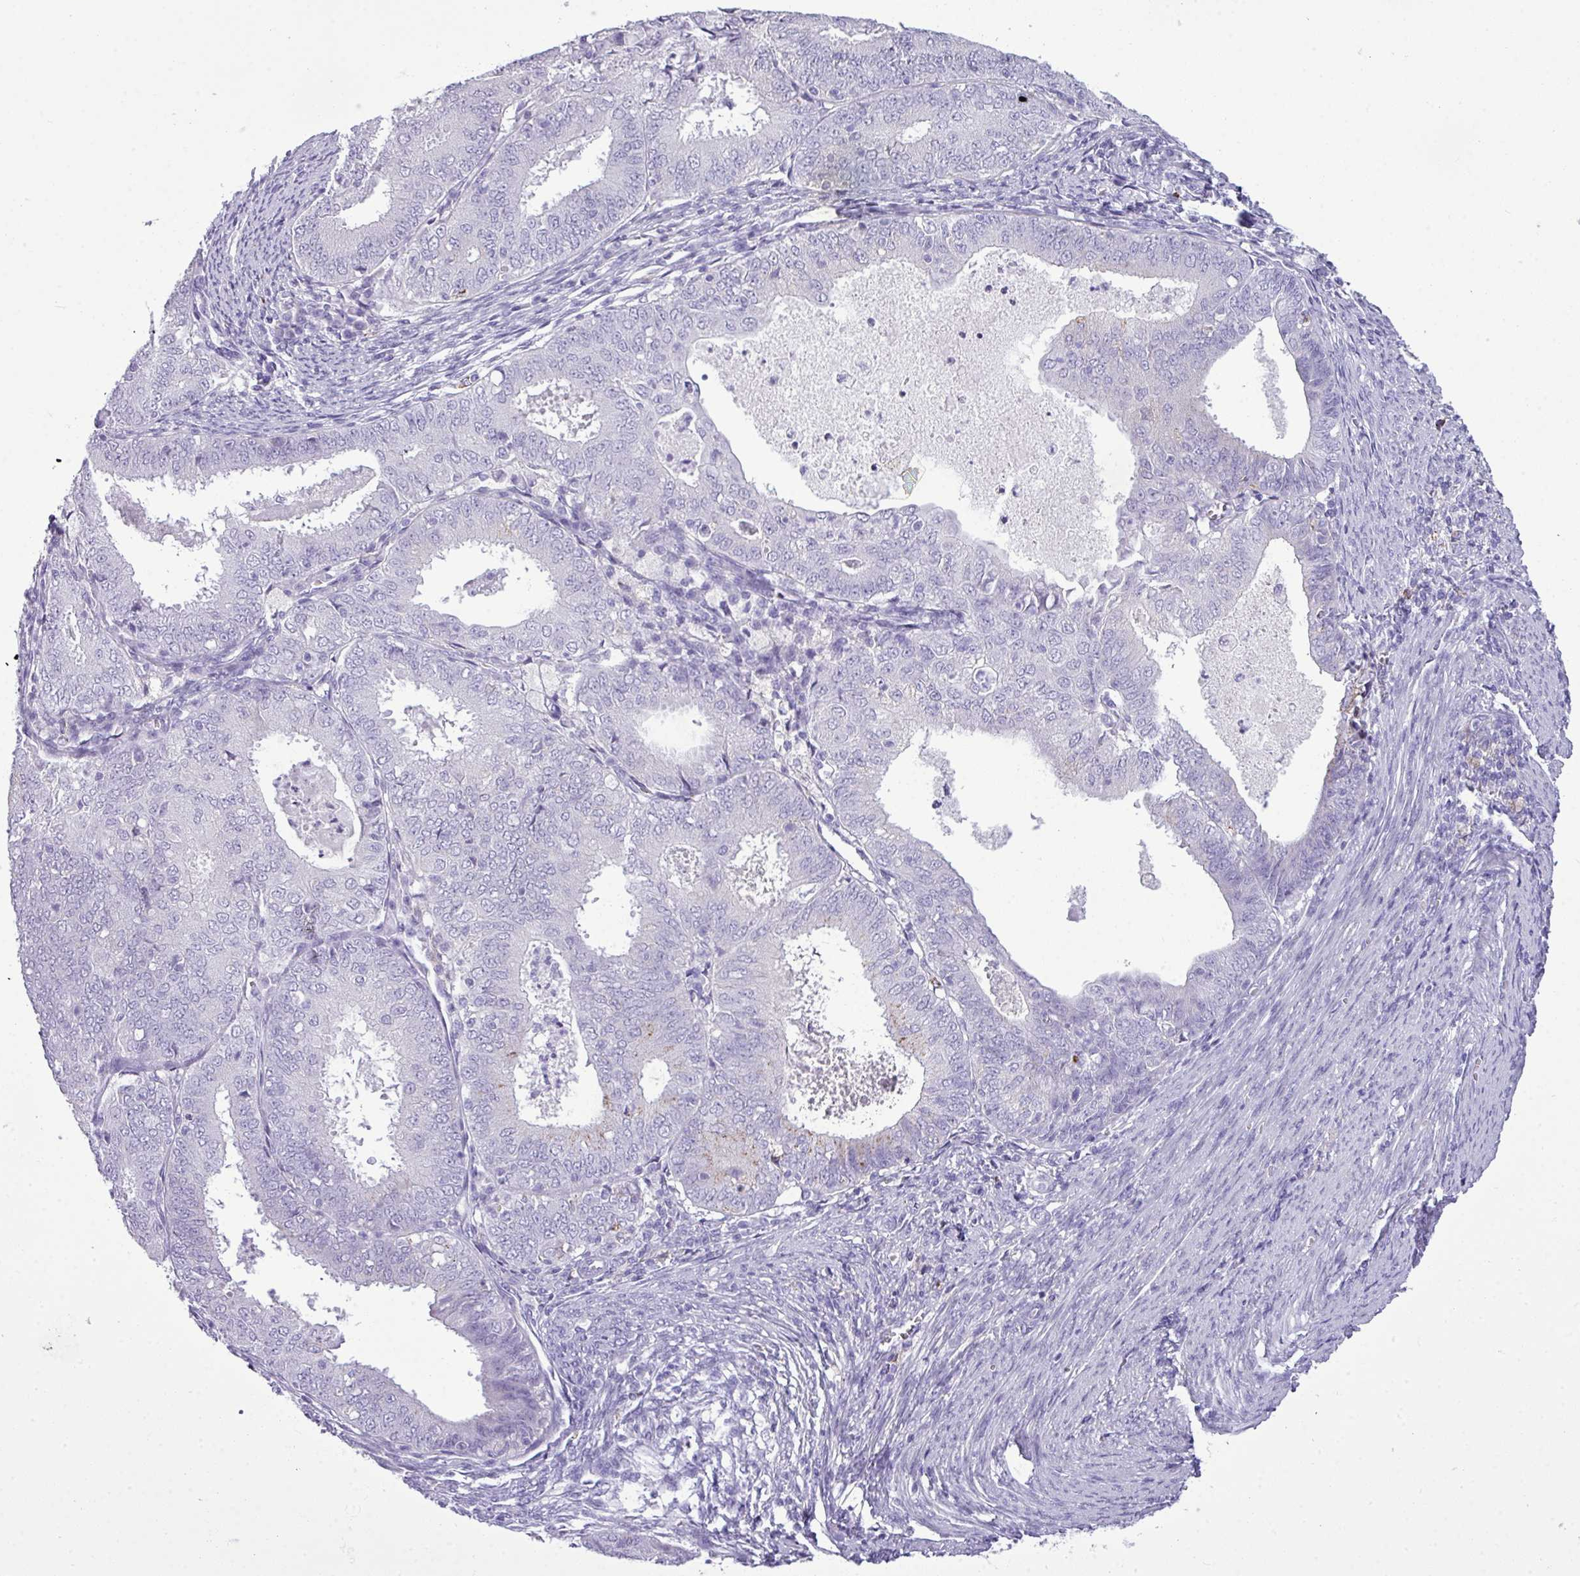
{"staining": {"intensity": "negative", "quantity": "none", "location": "none"}, "tissue": "endometrial cancer", "cell_type": "Tumor cells", "image_type": "cancer", "snomed": [{"axis": "morphology", "description": "Adenocarcinoma, NOS"}, {"axis": "topography", "description": "Endometrium"}], "caption": "A photomicrograph of endometrial cancer (adenocarcinoma) stained for a protein demonstrates no brown staining in tumor cells. (DAB immunohistochemistry (IHC) visualized using brightfield microscopy, high magnification).", "gene": "RBMXL2", "patient": {"sex": "female", "age": 57}}